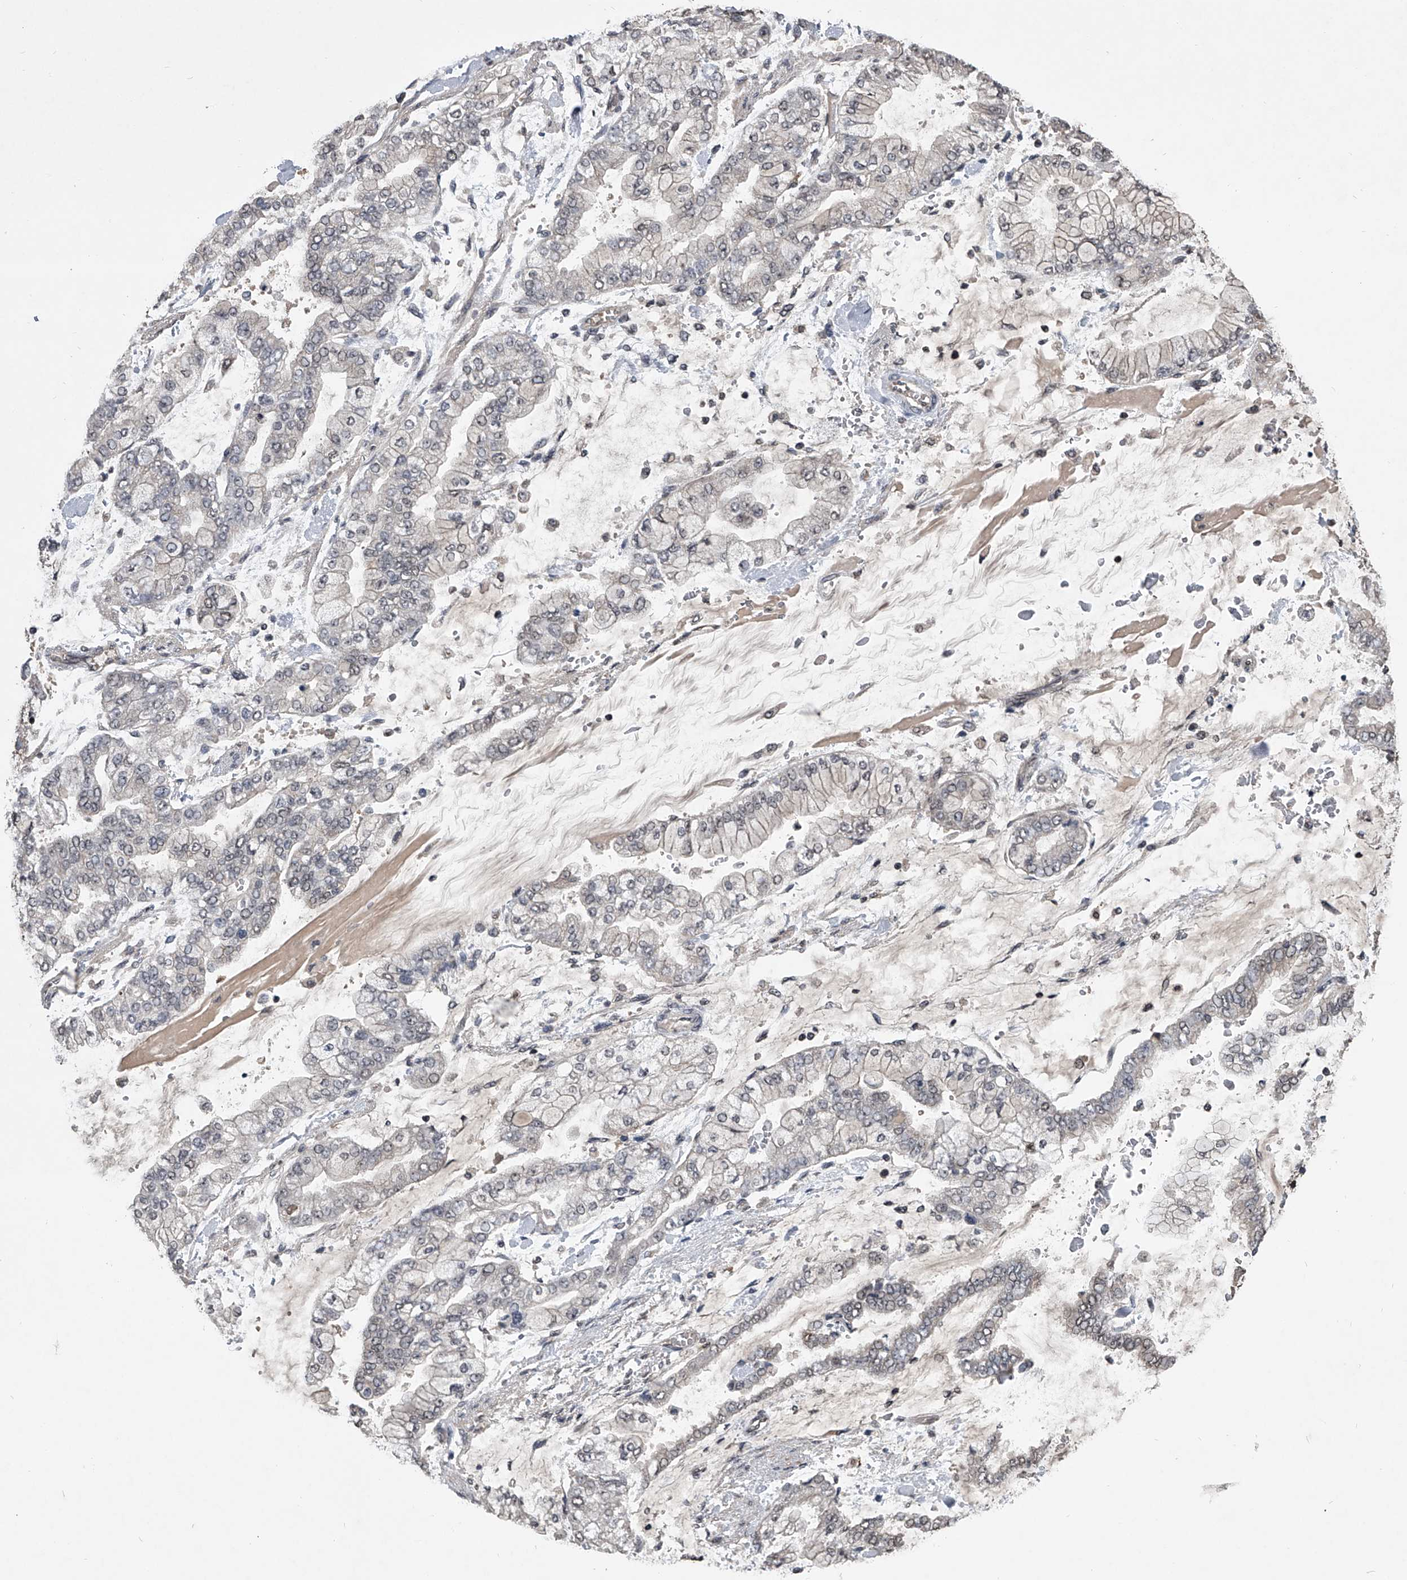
{"staining": {"intensity": "negative", "quantity": "none", "location": "none"}, "tissue": "stomach cancer", "cell_type": "Tumor cells", "image_type": "cancer", "snomed": [{"axis": "morphology", "description": "Normal tissue, NOS"}, {"axis": "morphology", "description": "Adenocarcinoma, NOS"}, {"axis": "topography", "description": "Stomach, upper"}, {"axis": "topography", "description": "Stomach"}], "caption": "This is a image of immunohistochemistry staining of stomach cancer, which shows no positivity in tumor cells. The staining was performed using DAB to visualize the protein expression in brown, while the nuclei were stained in blue with hematoxylin (Magnification: 20x).", "gene": "TSNAX", "patient": {"sex": "male", "age": 76}}